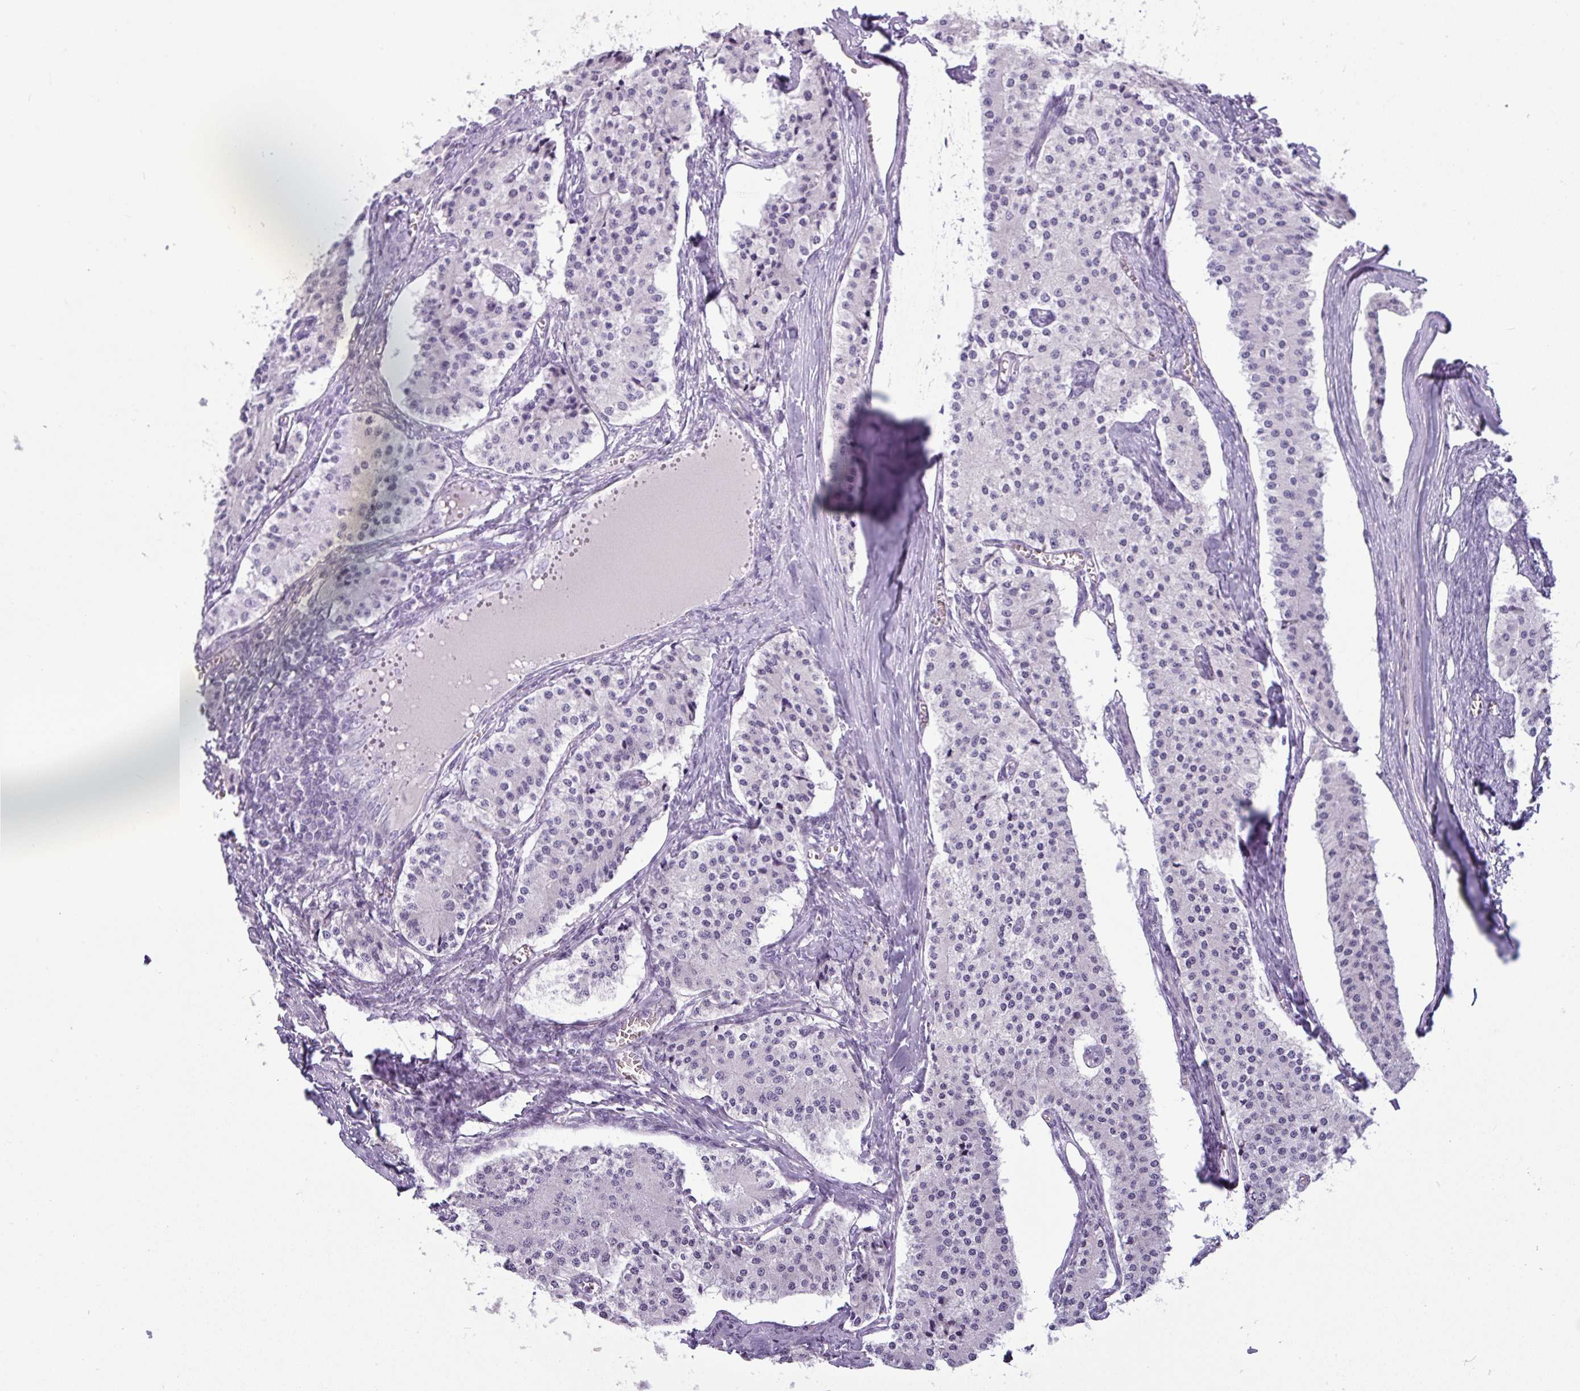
{"staining": {"intensity": "negative", "quantity": "none", "location": "none"}, "tissue": "carcinoid", "cell_type": "Tumor cells", "image_type": "cancer", "snomed": [{"axis": "morphology", "description": "Carcinoid, malignant, NOS"}, {"axis": "topography", "description": "Colon"}], "caption": "Tumor cells show no significant positivity in carcinoid.", "gene": "SLC26A9", "patient": {"sex": "female", "age": 52}}